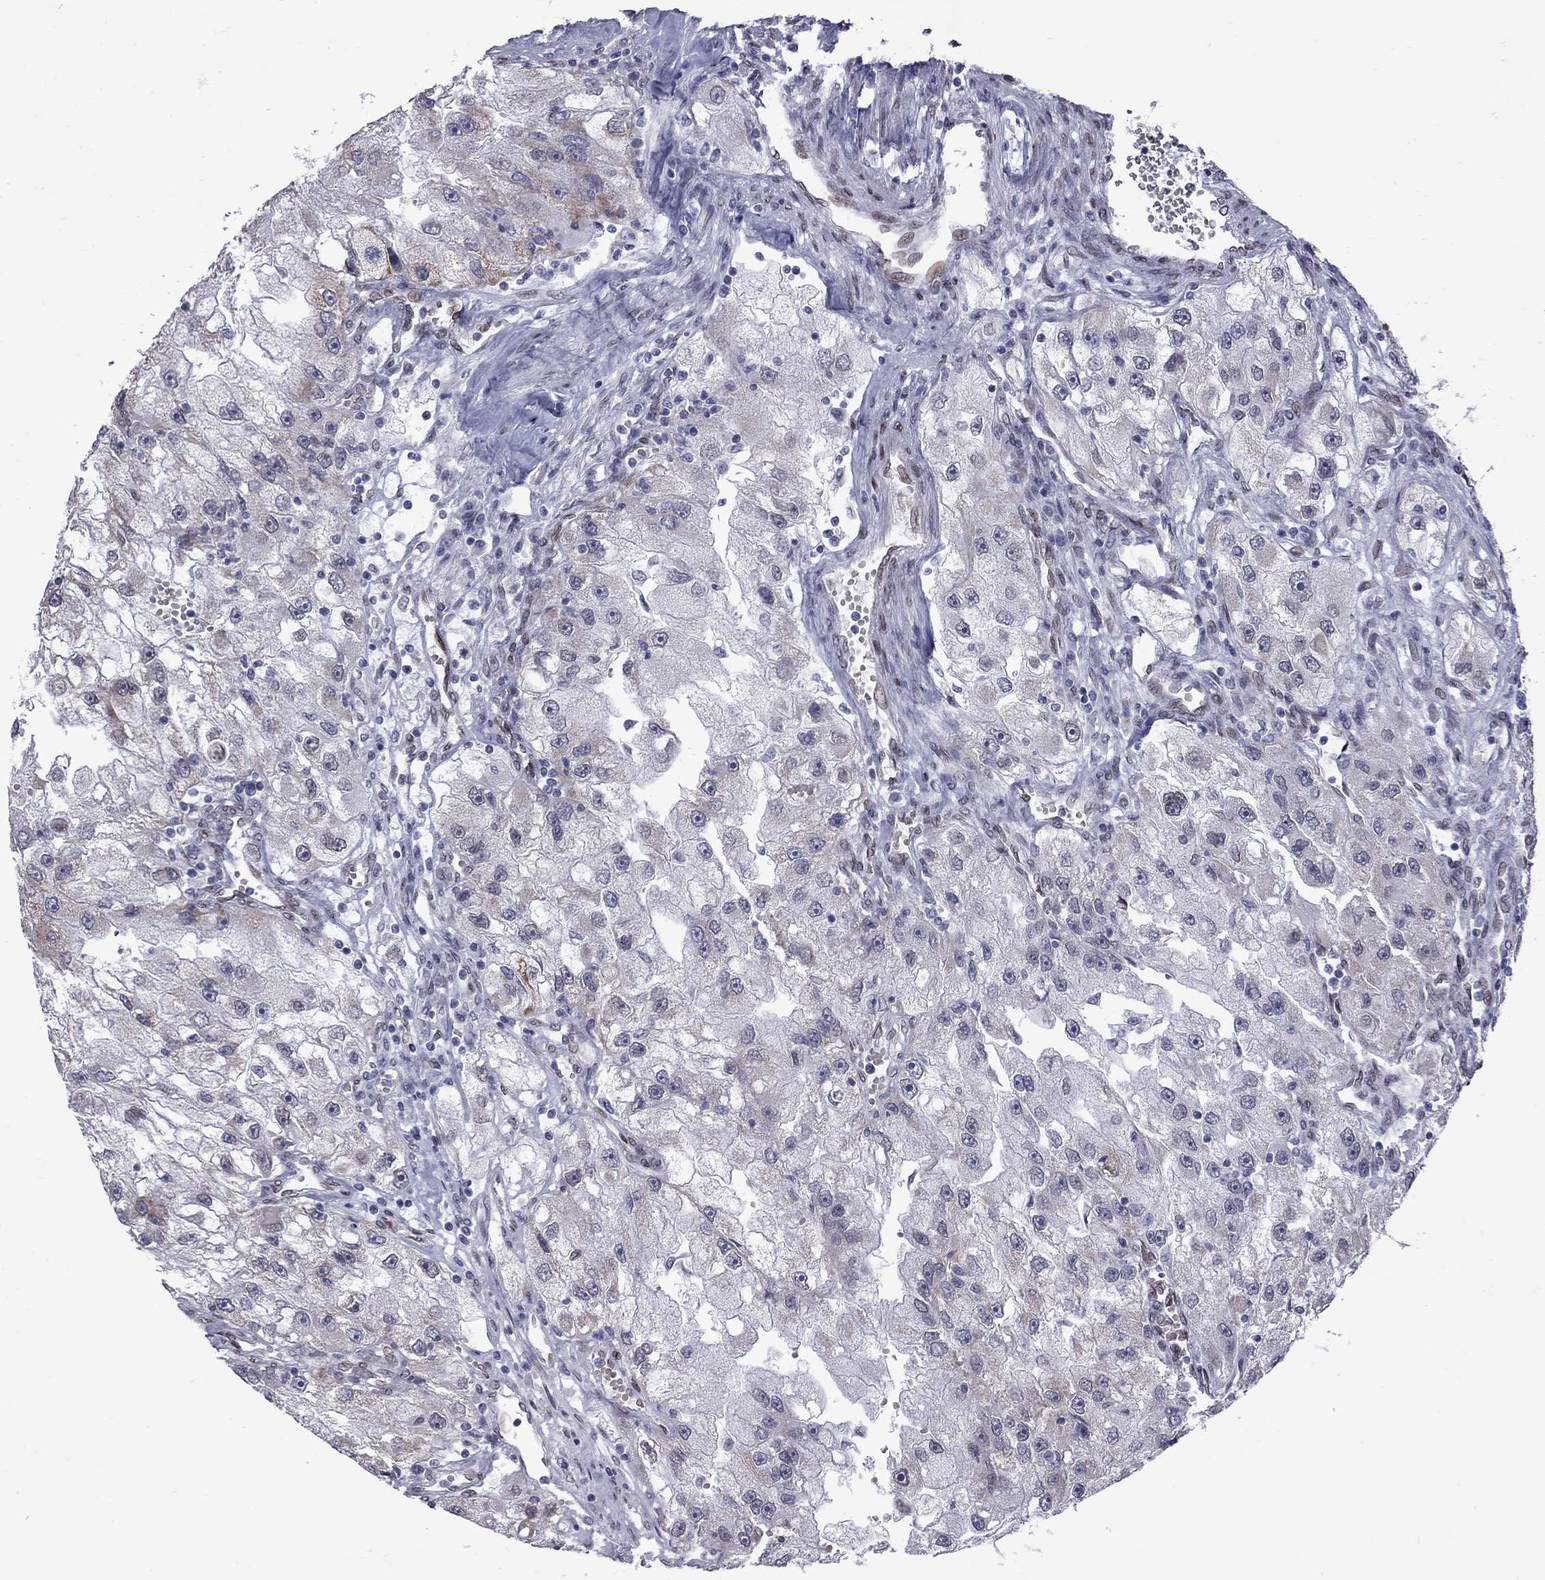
{"staining": {"intensity": "weak", "quantity": "<25%", "location": "nuclear"}, "tissue": "renal cancer", "cell_type": "Tumor cells", "image_type": "cancer", "snomed": [{"axis": "morphology", "description": "Adenocarcinoma, NOS"}, {"axis": "topography", "description": "Kidney"}], "caption": "This is an IHC histopathology image of human renal cancer (adenocarcinoma). There is no expression in tumor cells.", "gene": "CLTCL1", "patient": {"sex": "male", "age": 63}}